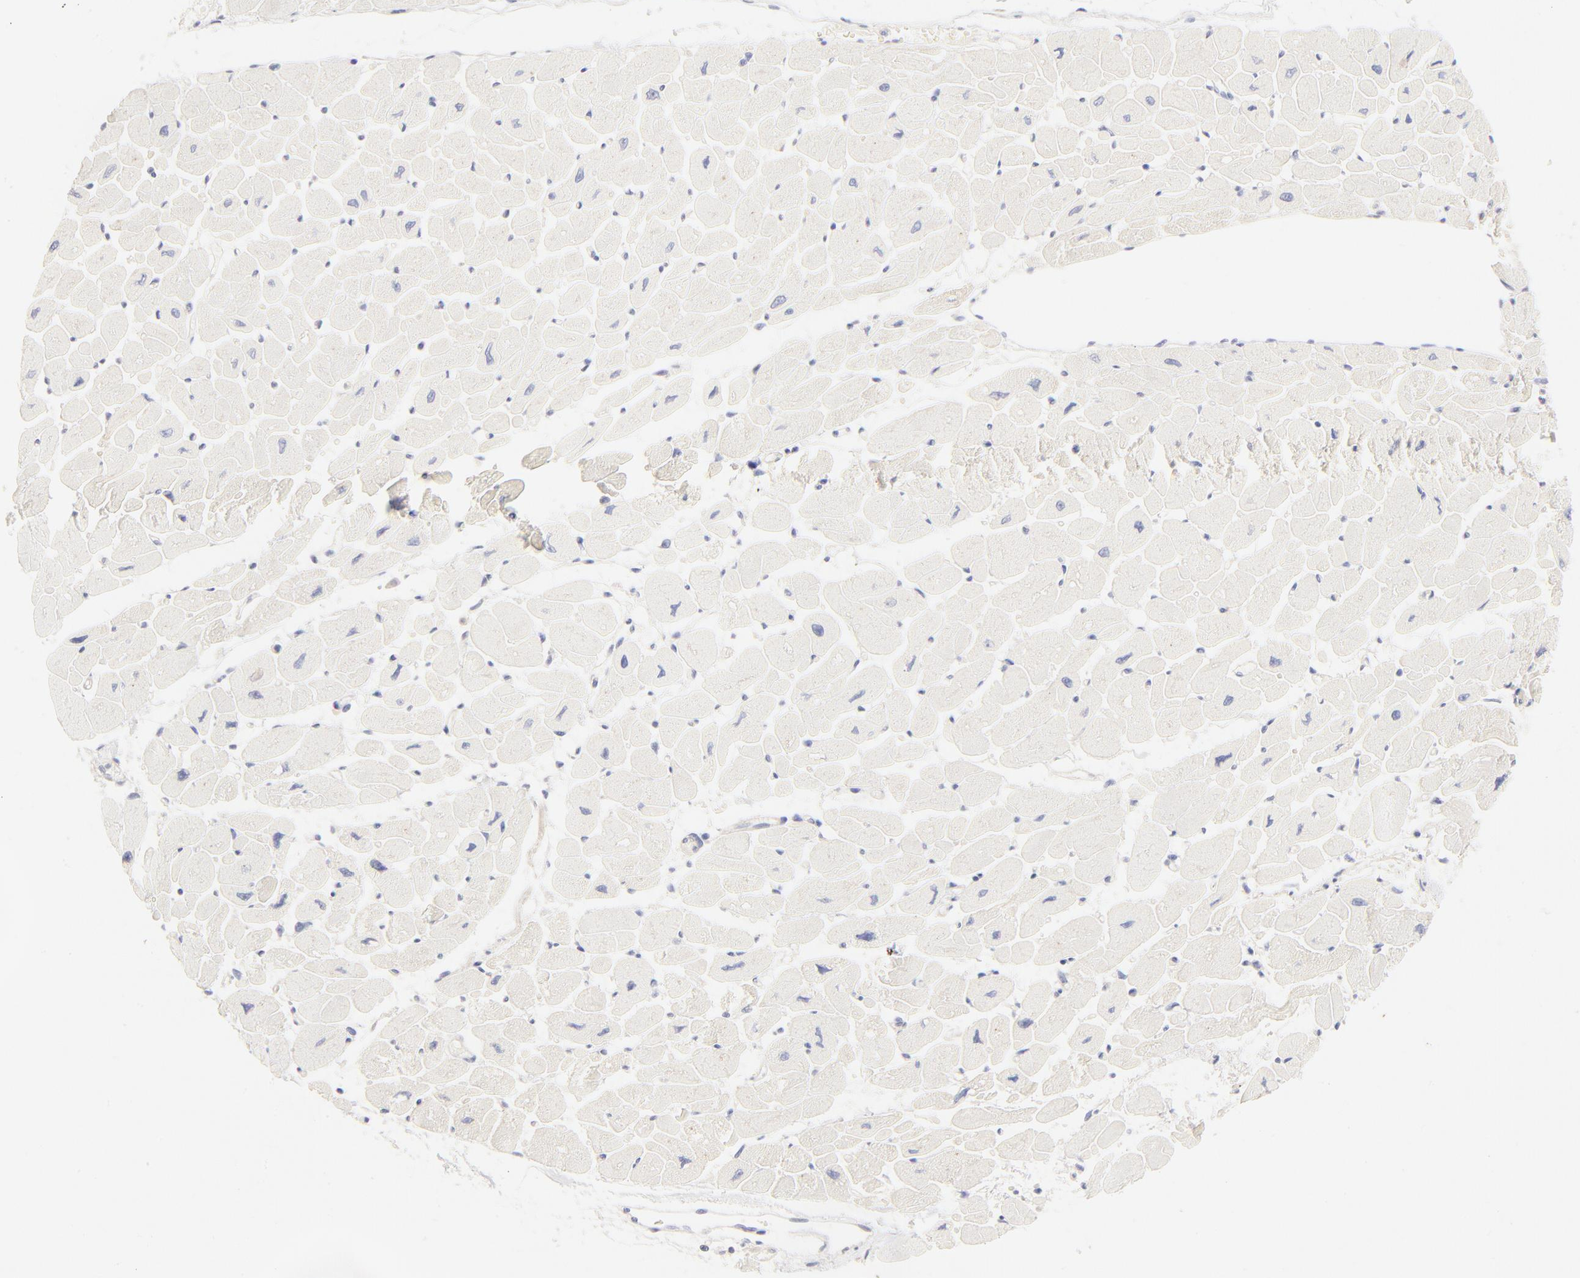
{"staining": {"intensity": "negative", "quantity": "none", "location": "none"}, "tissue": "heart muscle", "cell_type": "Cardiomyocytes", "image_type": "normal", "snomed": [{"axis": "morphology", "description": "Normal tissue, NOS"}, {"axis": "topography", "description": "Heart"}], "caption": "DAB (3,3'-diaminobenzidine) immunohistochemical staining of normal heart muscle reveals no significant positivity in cardiomyocytes.", "gene": "NKX2", "patient": {"sex": "female", "age": 54}}